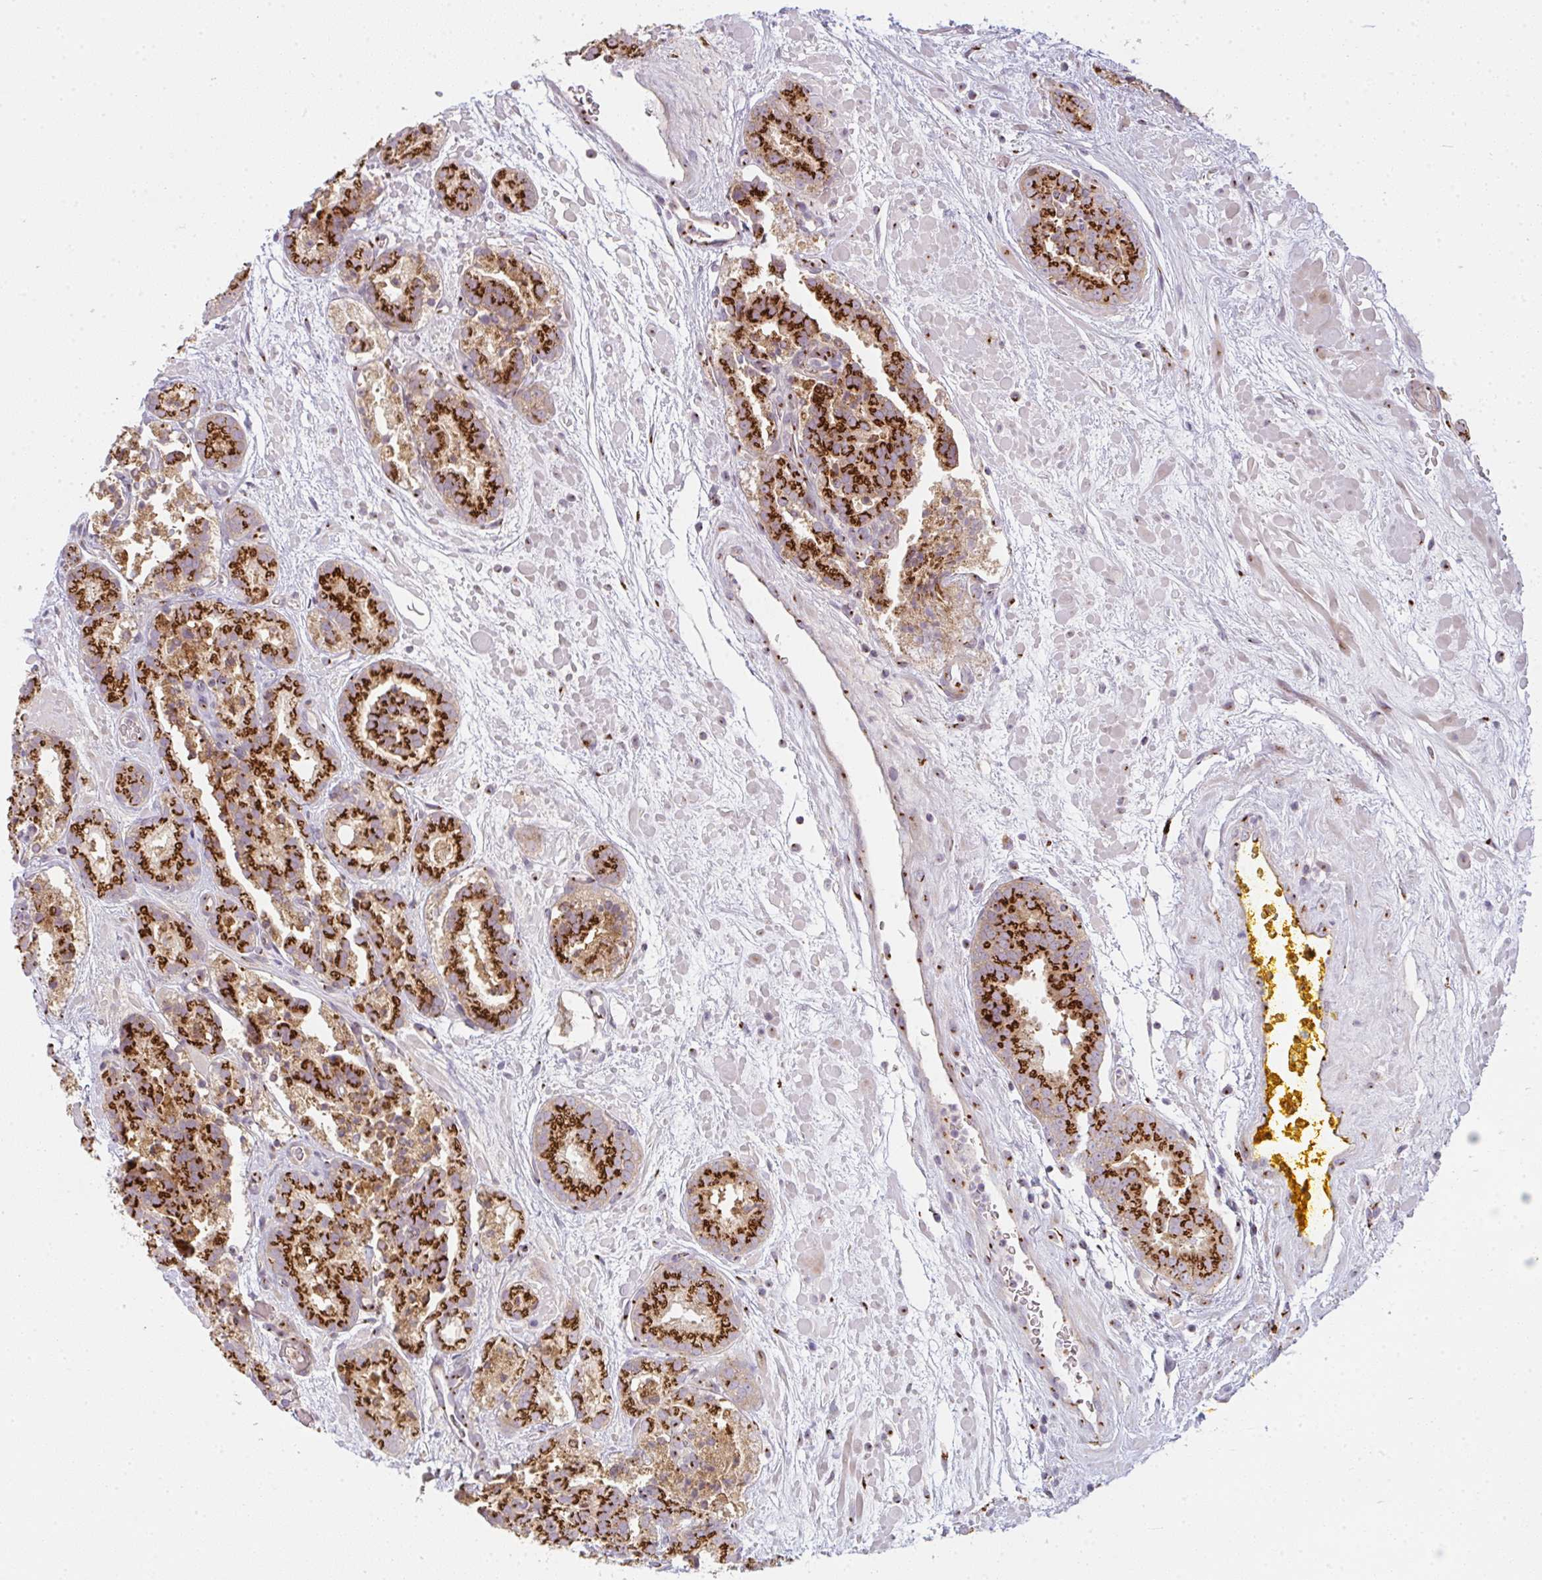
{"staining": {"intensity": "strong", "quantity": ">75%", "location": "cytoplasmic/membranous"}, "tissue": "prostate cancer", "cell_type": "Tumor cells", "image_type": "cancer", "snomed": [{"axis": "morphology", "description": "Adenocarcinoma, High grade"}, {"axis": "topography", "description": "Prostate"}], "caption": "Immunohistochemistry (IHC) of human prostate adenocarcinoma (high-grade) exhibits high levels of strong cytoplasmic/membranous expression in about >75% of tumor cells.", "gene": "GVQW3", "patient": {"sex": "male", "age": 66}}